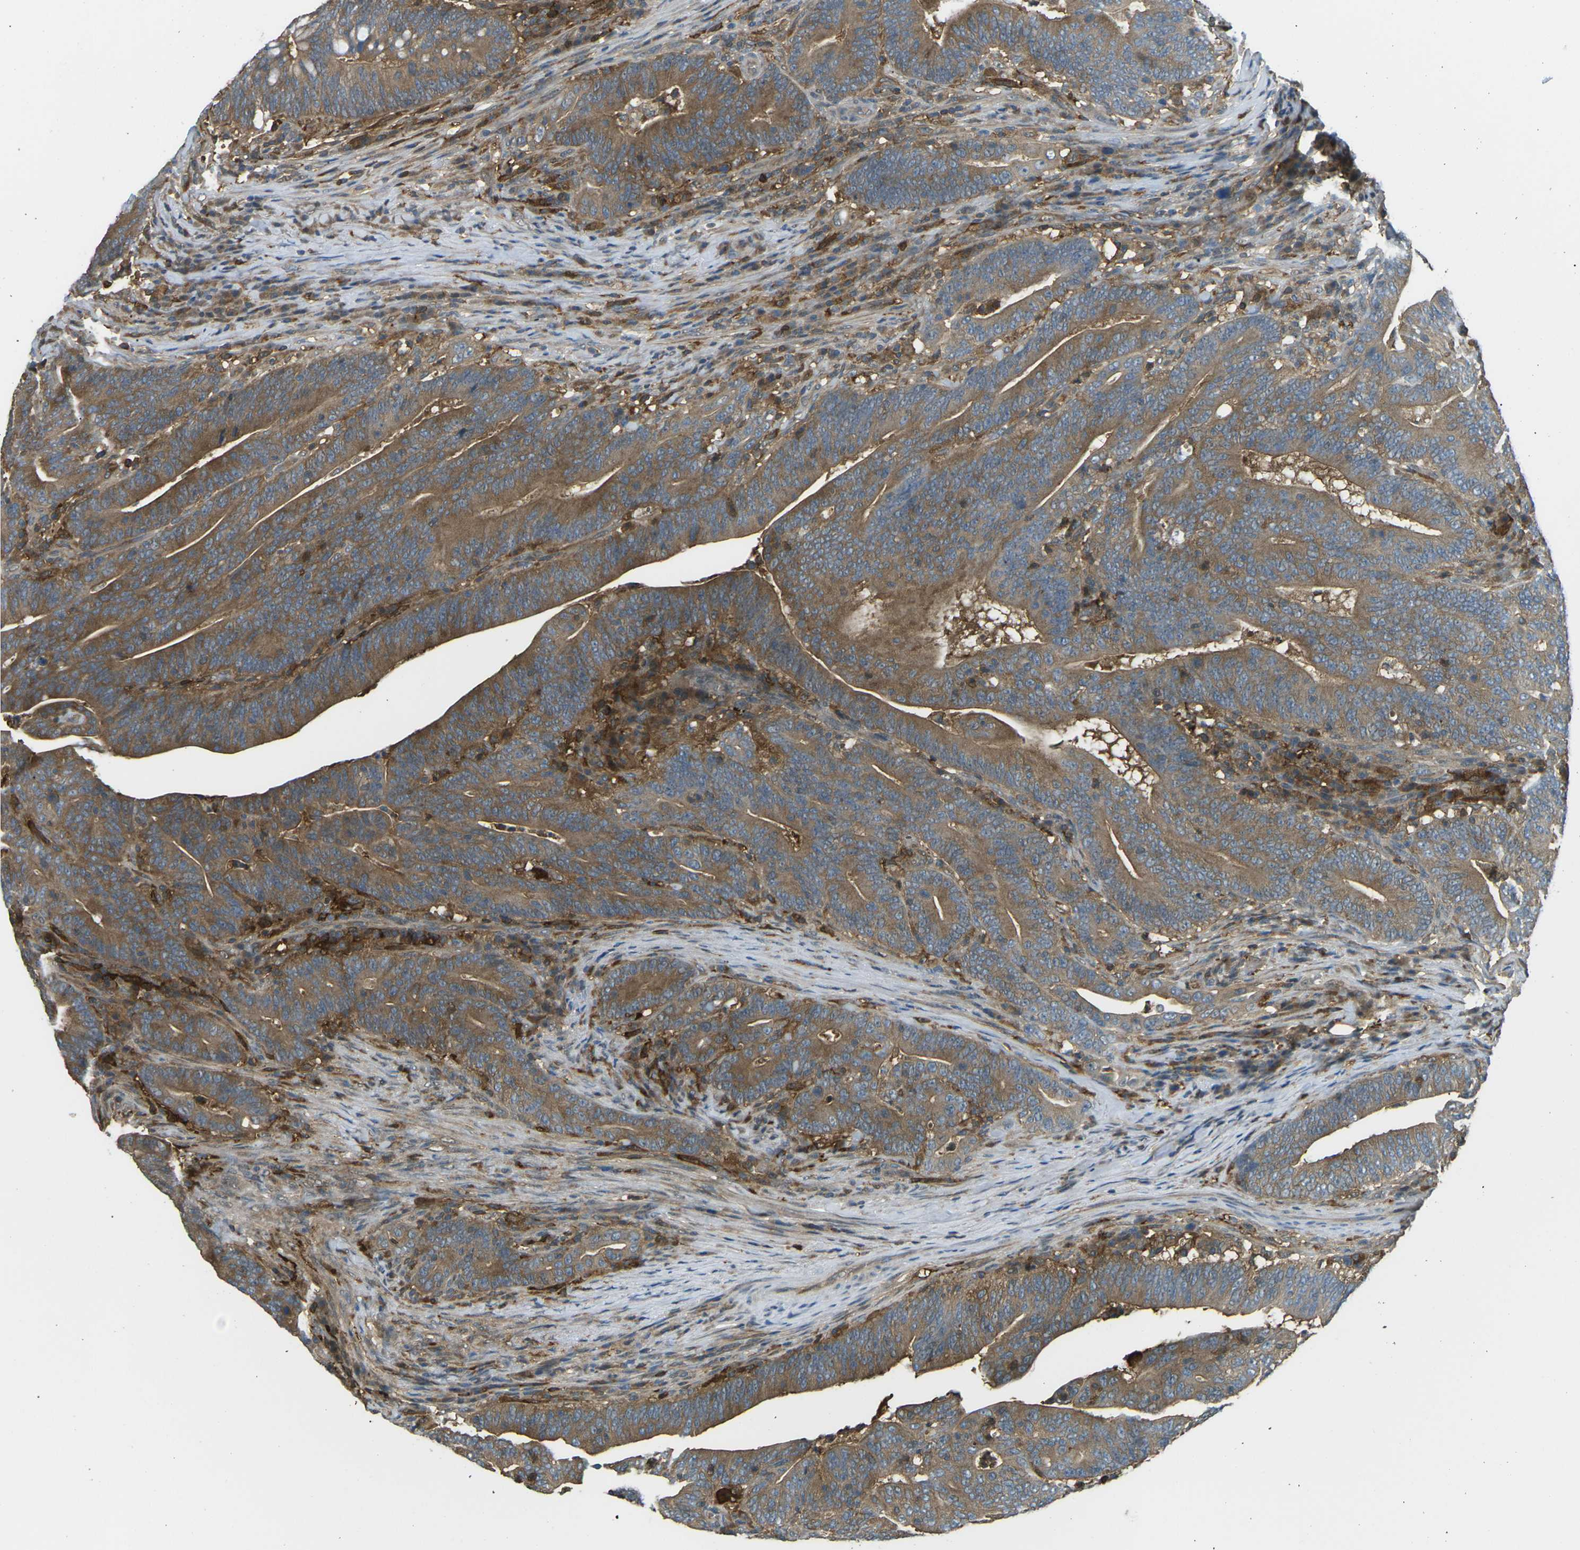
{"staining": {"intensity": "moderate", "quantity": ">75%", "location": "cytoplasmic/membranous"}, "tissue": "colorectal cancer", "cell_type": "Tumor cells", "image_type": "cancer", "snomed": [{"axis": "morphology", "description": "Normal tissue, NOS"}, {"axis": "morphology", "description": "Adenocarcinoma, NOS"}, {"axis": "topography", "description": "Colon"}], "caption": "IHC (DAB (3,3'-diaminobenzidine)) staining of colorectal cancer (adenocarcinoma) exhibits moderate cytoplasmic/membranous protein expression in about >75% of tumor cells. The staining was performed using DAB to visualize the protein expression in brown, while the nuclei were stained in blue with hematoxylin (Magnification: 20x).", "gene": "PIEZO2", "patient": {"sex": "female", "age": 66}}